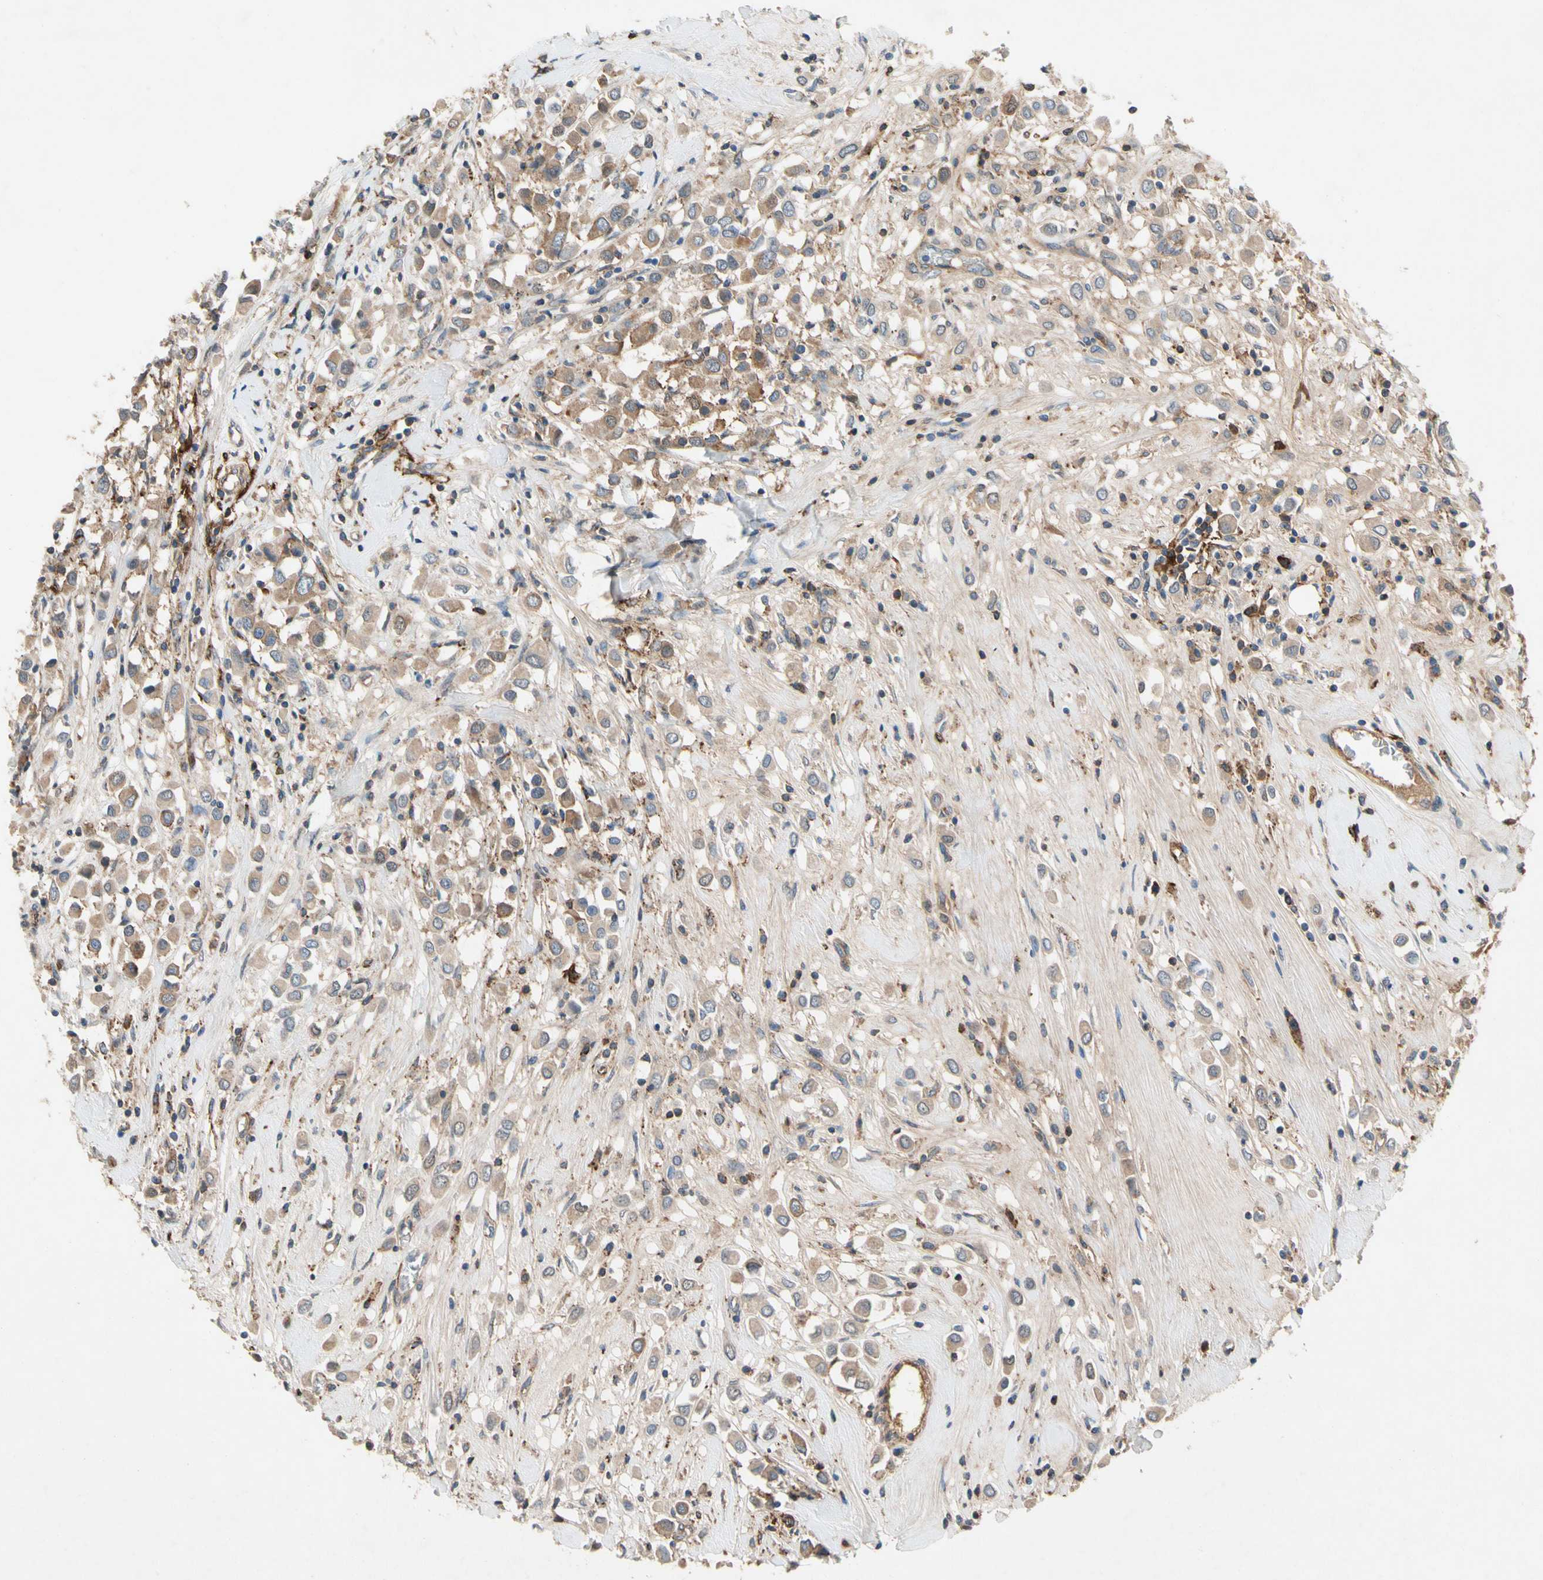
{"staining": {"intensity": "weak", "quantity": ">75%", "location": "cytoplasmic/membranous"}, "tissue": "breast cancer", "cell_type": "Tumor cells", "image_type": "cancer", "snomed": [{"axis": "morphology", "description": "Duct carcinoma"}, {"axis": "topography", "description": "Breast"}], "caption": "Immunohistochemical staining of human breast cancer reveals low levels of weak cytoplasmic/membranous positivity in about >75% of tumor cells. (DAB IHC with brightfield microscopy, high magnification).", "gene": "NDFIP2", "patient": {"sex": "female", "age": 61}}